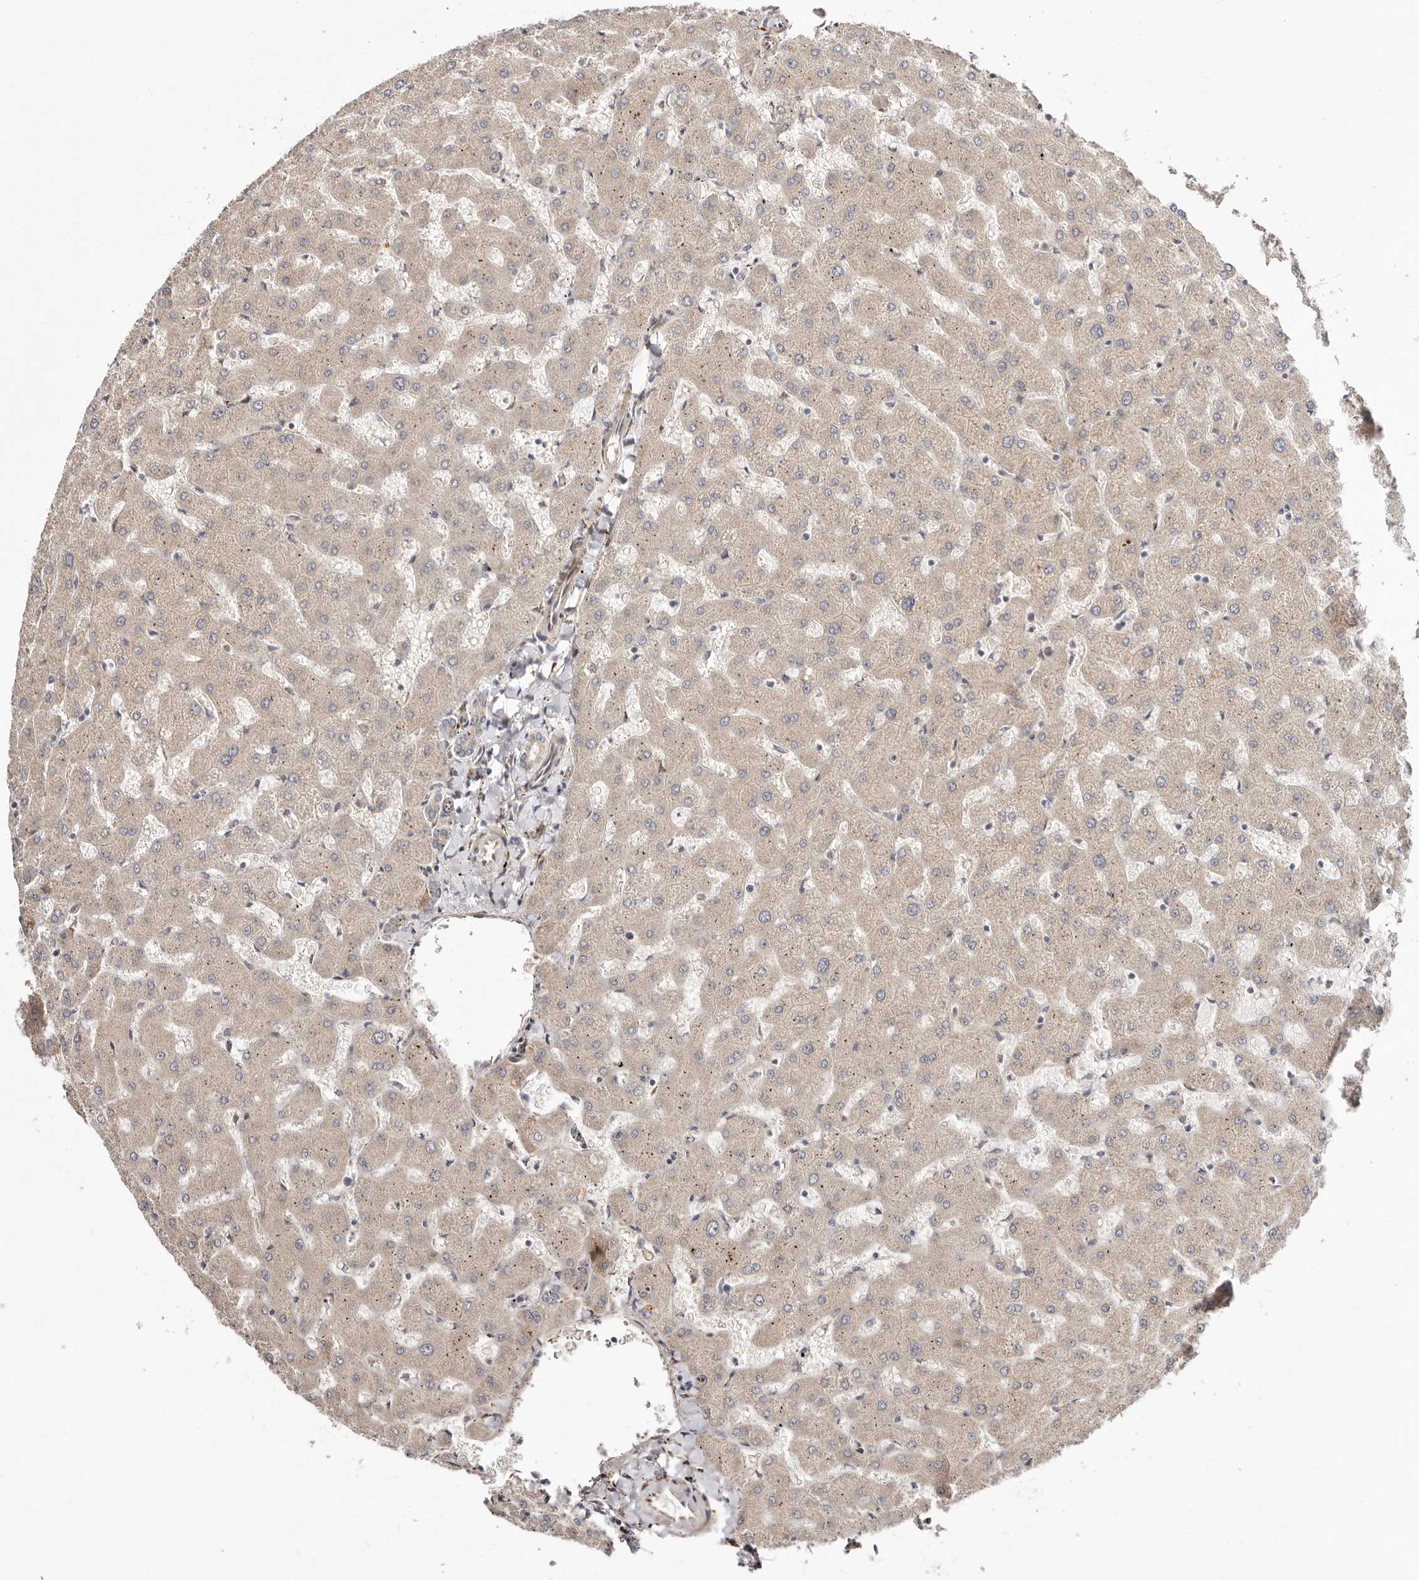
{"staining": {"intensity": "negative", "quantity": "none", "location": "none"}, "tissue": "liver", "cell_type": "Cholangiocytes", "image_type": "normal", "snomed": [{"axis": "morphology", "description": "Normal tissue, NOS"}, {"axis": "topography", "description": "Liver"}], "caption": "Immunohistochemistry histopathology image of benign liver: liver stained with DAB displays no significant protein positivity in cholangiocytes.", "gene": "BCL2L15", "patient": {"sex": "female", "age": 63}}